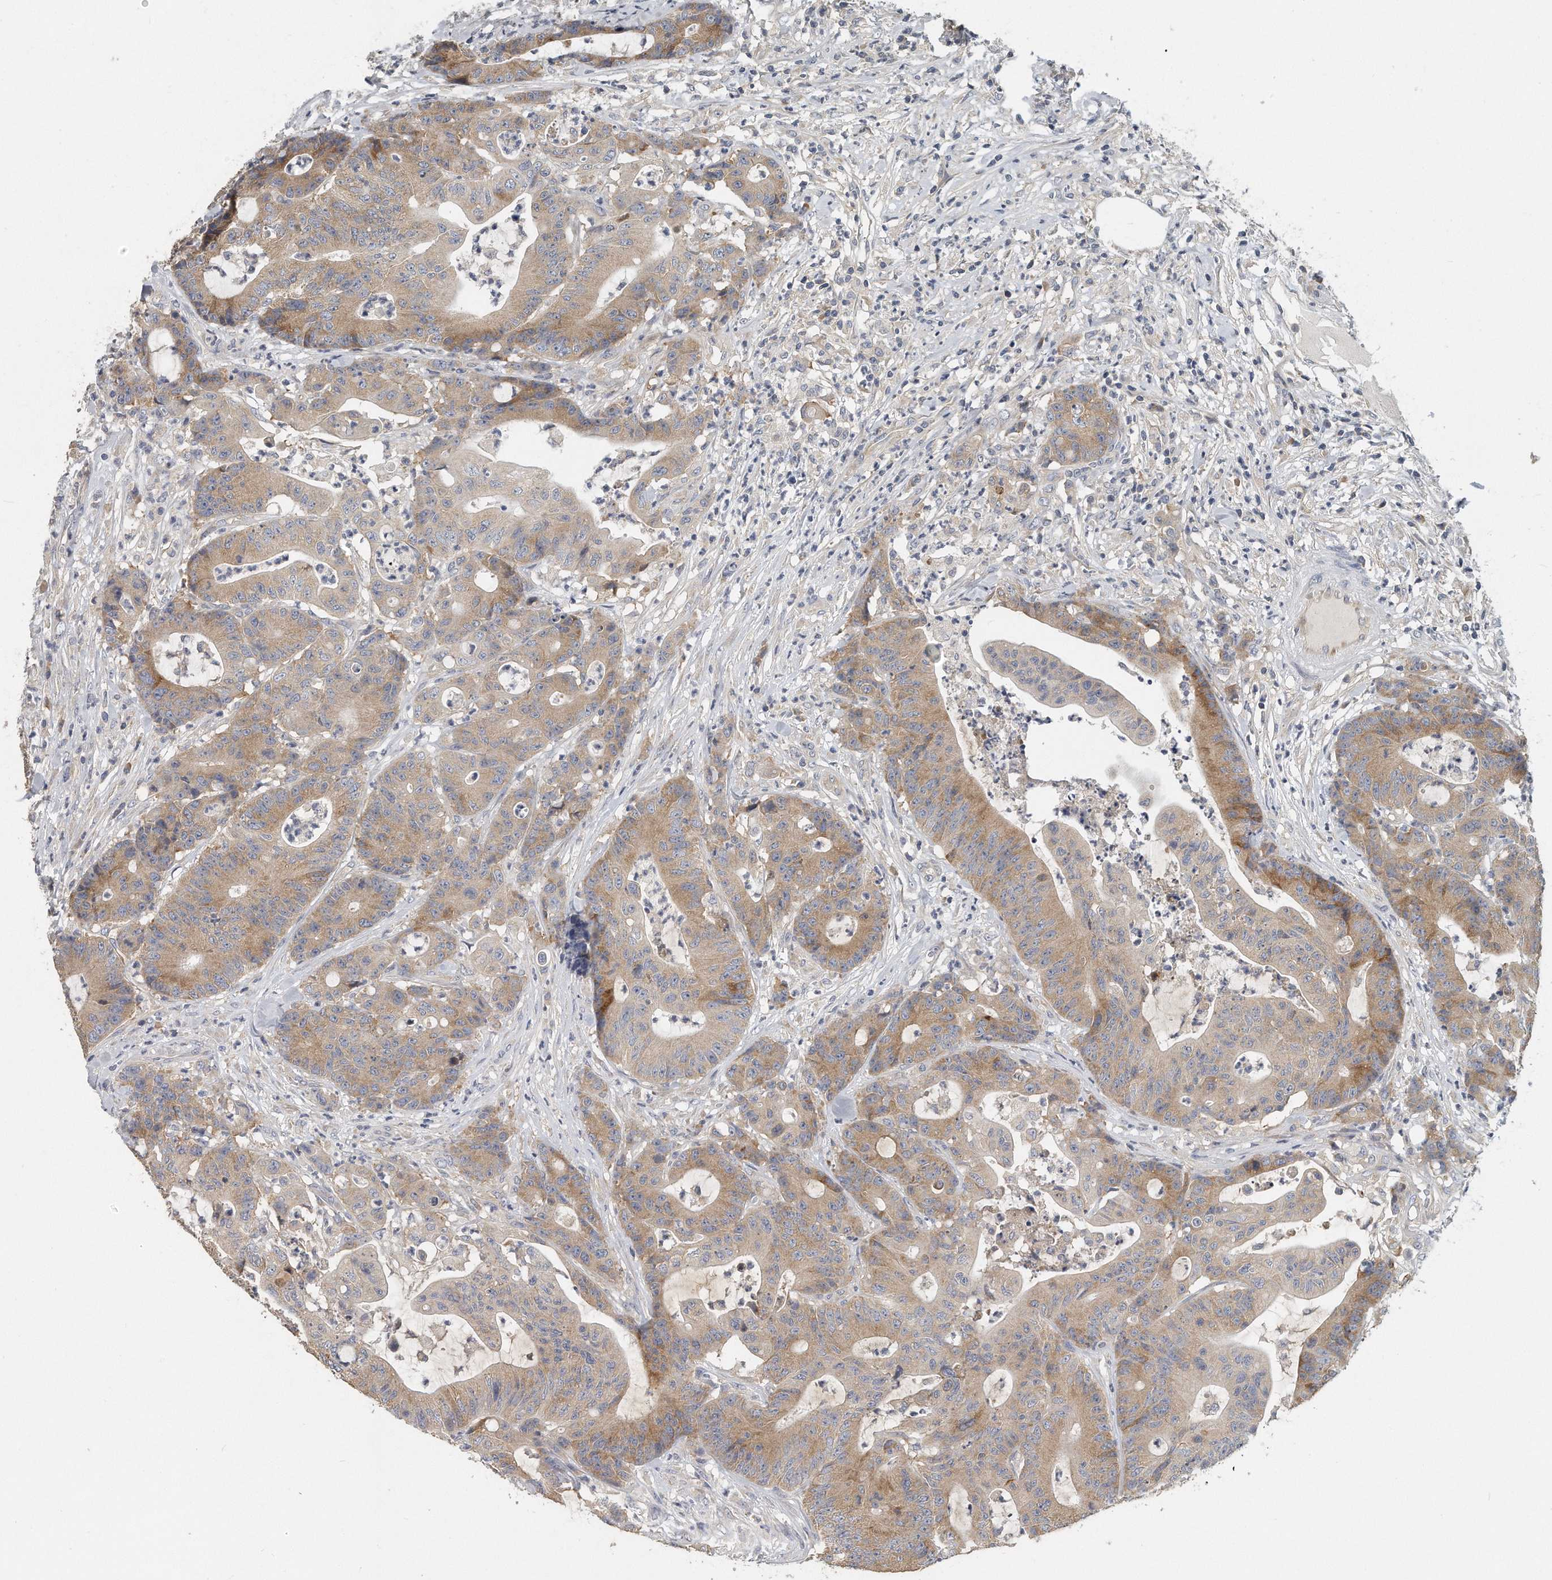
{"staining": {"intensity": "moderate", "quantity": "<25%", "location": "cytoplasmic/membranous"}, "tissue": "colorectal cancer", "cell_type": "Tumor cells", "image_type": "cancer", "snomed": [{"axis": "morphology", "description": "Adenocarcinoma, NOS"}, {"axis": "topography", "description": "Colon"}], "caption": "Immunohistochemical staining of human colorectal cancer reveals low levels of moderate cytoplasmic/membranous positivity in about <25% of tumor cells.", "gene": "EIF3I", "patient": {"sex": "female", "age": 84}}